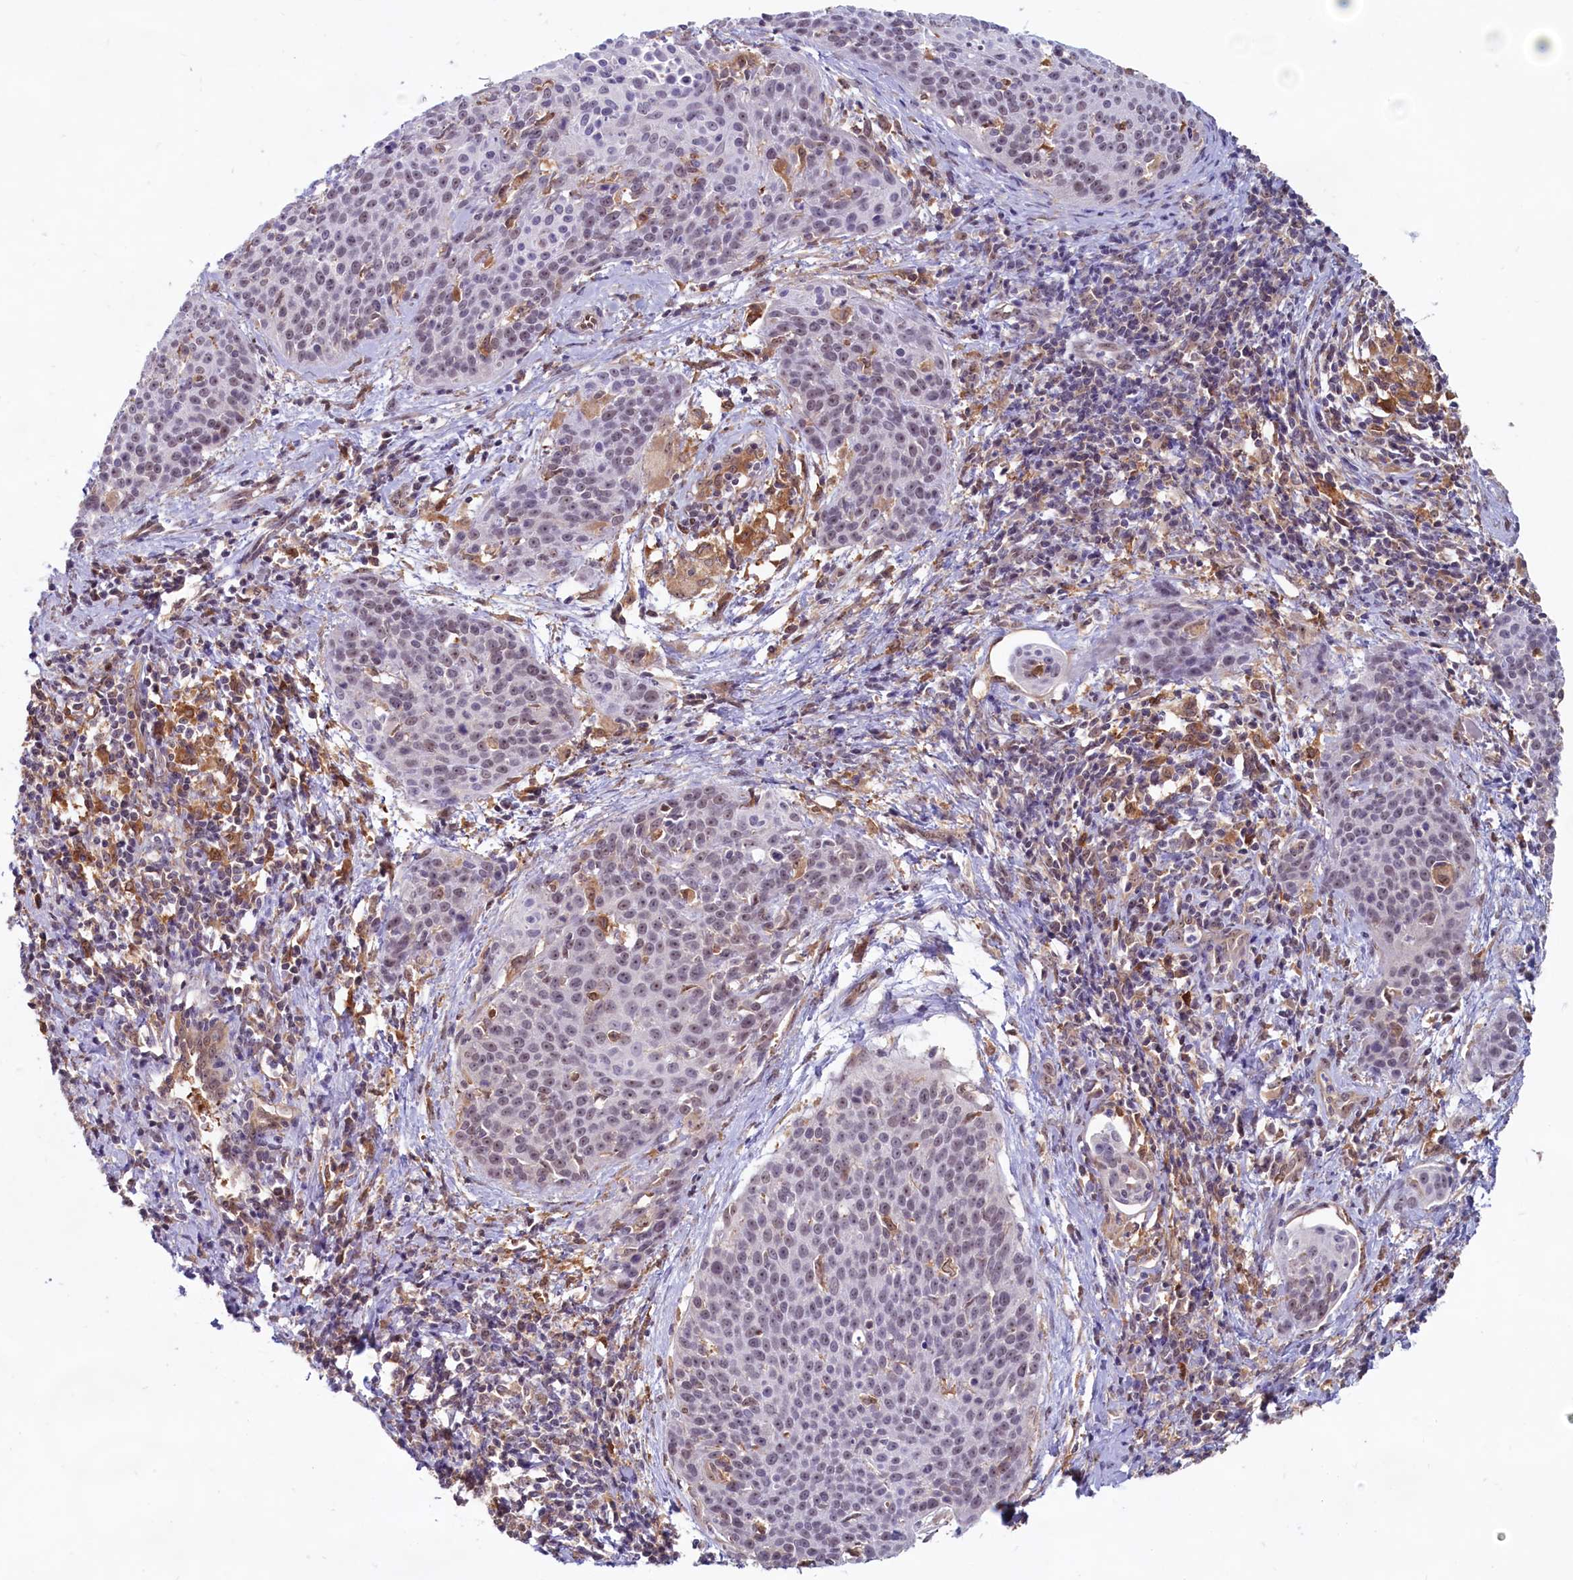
{"staining": {"intensity": "weak", "quantity": "25%-75%", "location": "nuclear"}, "tissue": "cervical cancer", "cell_type": "Tumor cells", "image_type": "cancer", "snomed": [{"axis": "morphology", "description": "Squamous cell carcinoma, NOS"}, {"axis": "topography", "description": "Cervix"}], "caption": "Squamous cell carcinoma (cervical) stained with a brown dye displays weak nuclear positive staining in approximately 25%-75% of tumor cells.", "gene": "C1D", "patient": {"sex": "female", "age": 38}}